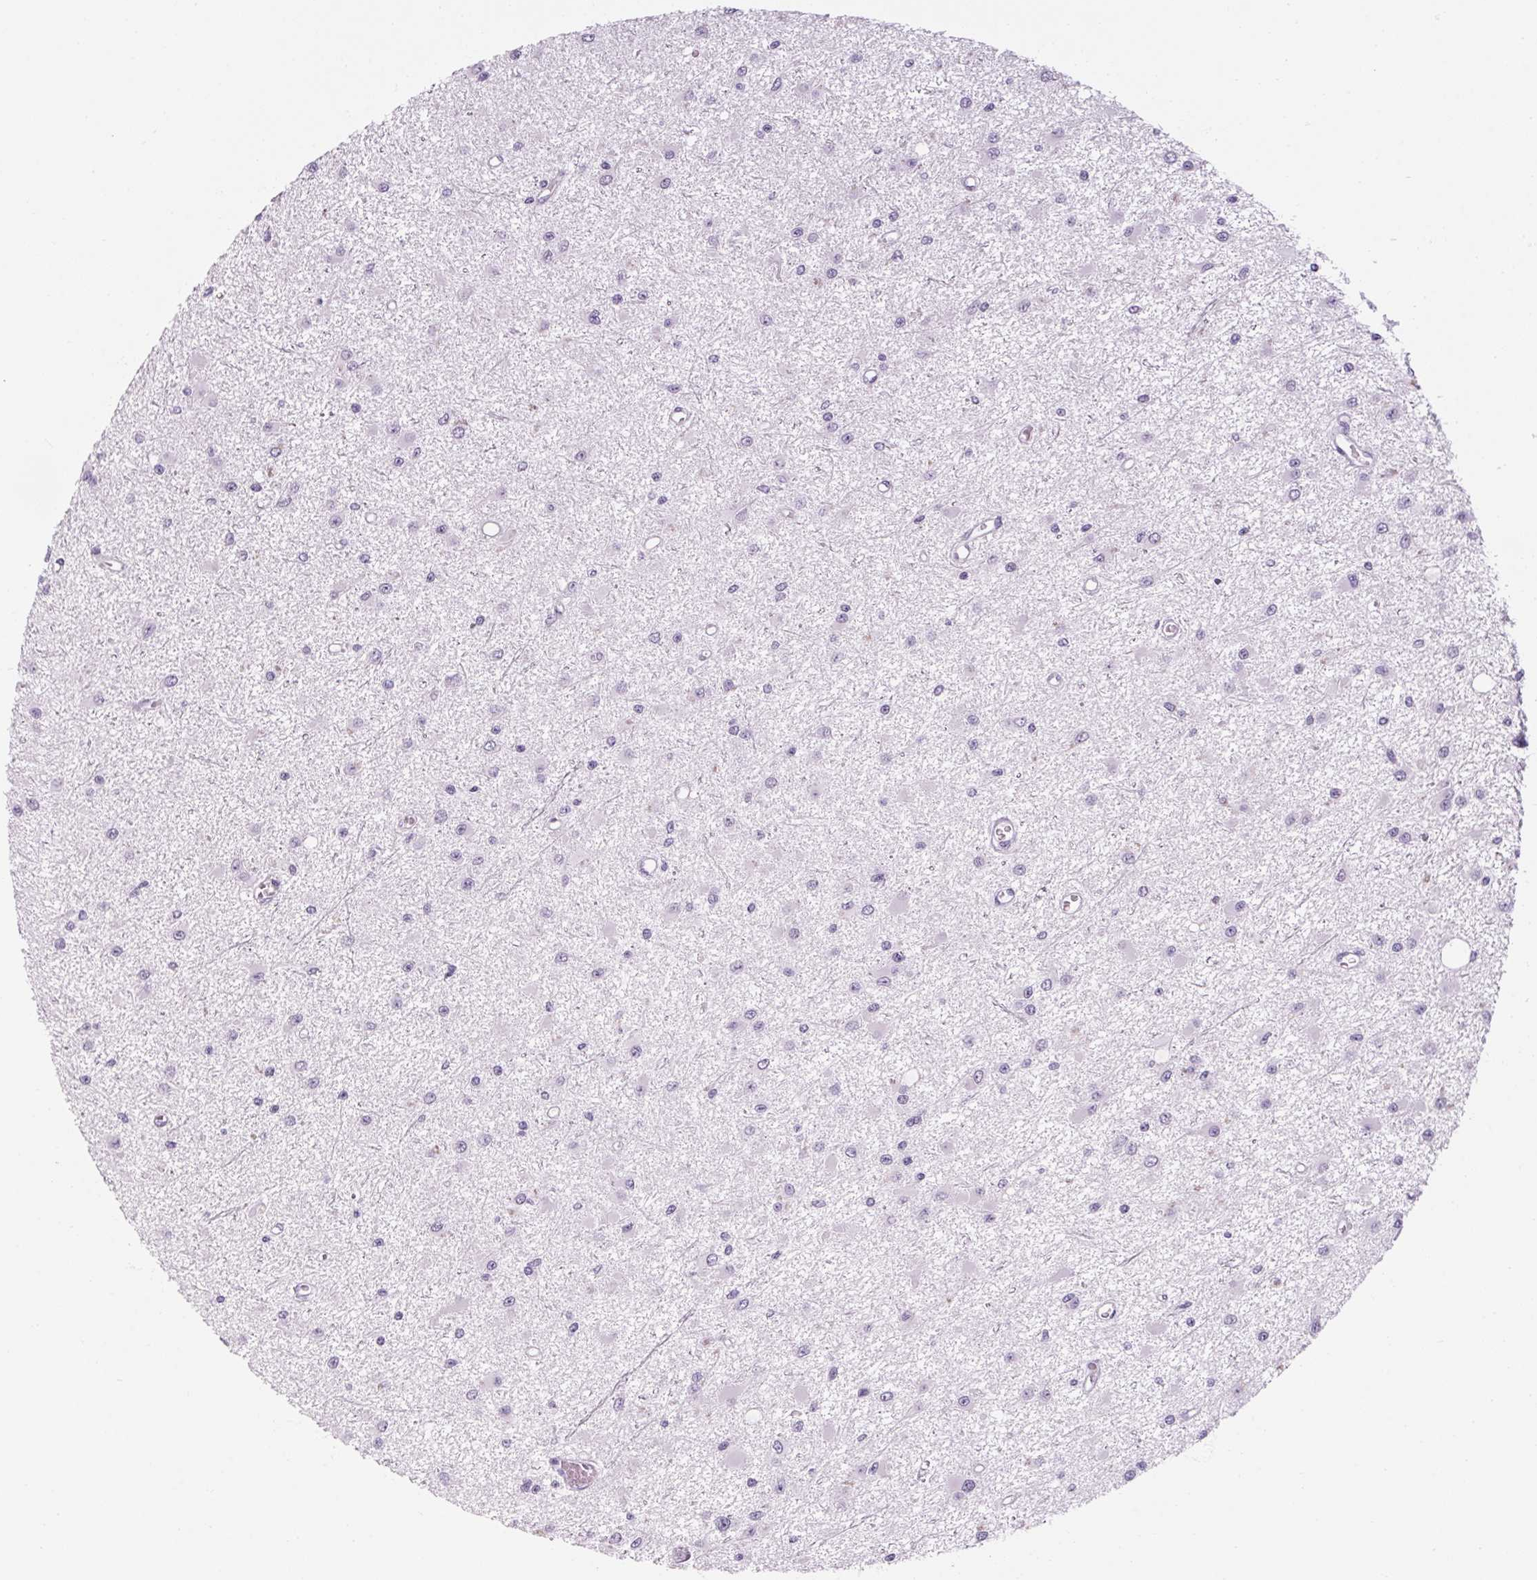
{"staining": {"intensity": "negative", "quantity": "none", "location": "none"}, "tissue": "glioma", "cell_type": "Tumor cells", "image_type": "cancer", "snomed": [{"axis": "morphology", "description": "Glioma, malignant, High grade"}, {"axis": "topography", "description": "Brain"}], "caption": "There is no significant staining in tumor cells of malignant high-grade glioma. The staining is performed using DAB (3,3'-diaminobenzidine) brown chromogen with nuclei counter-stained in using hematoxylin.", "gene": "RPTN", "patient": {"sex": "male", "age": 54}}